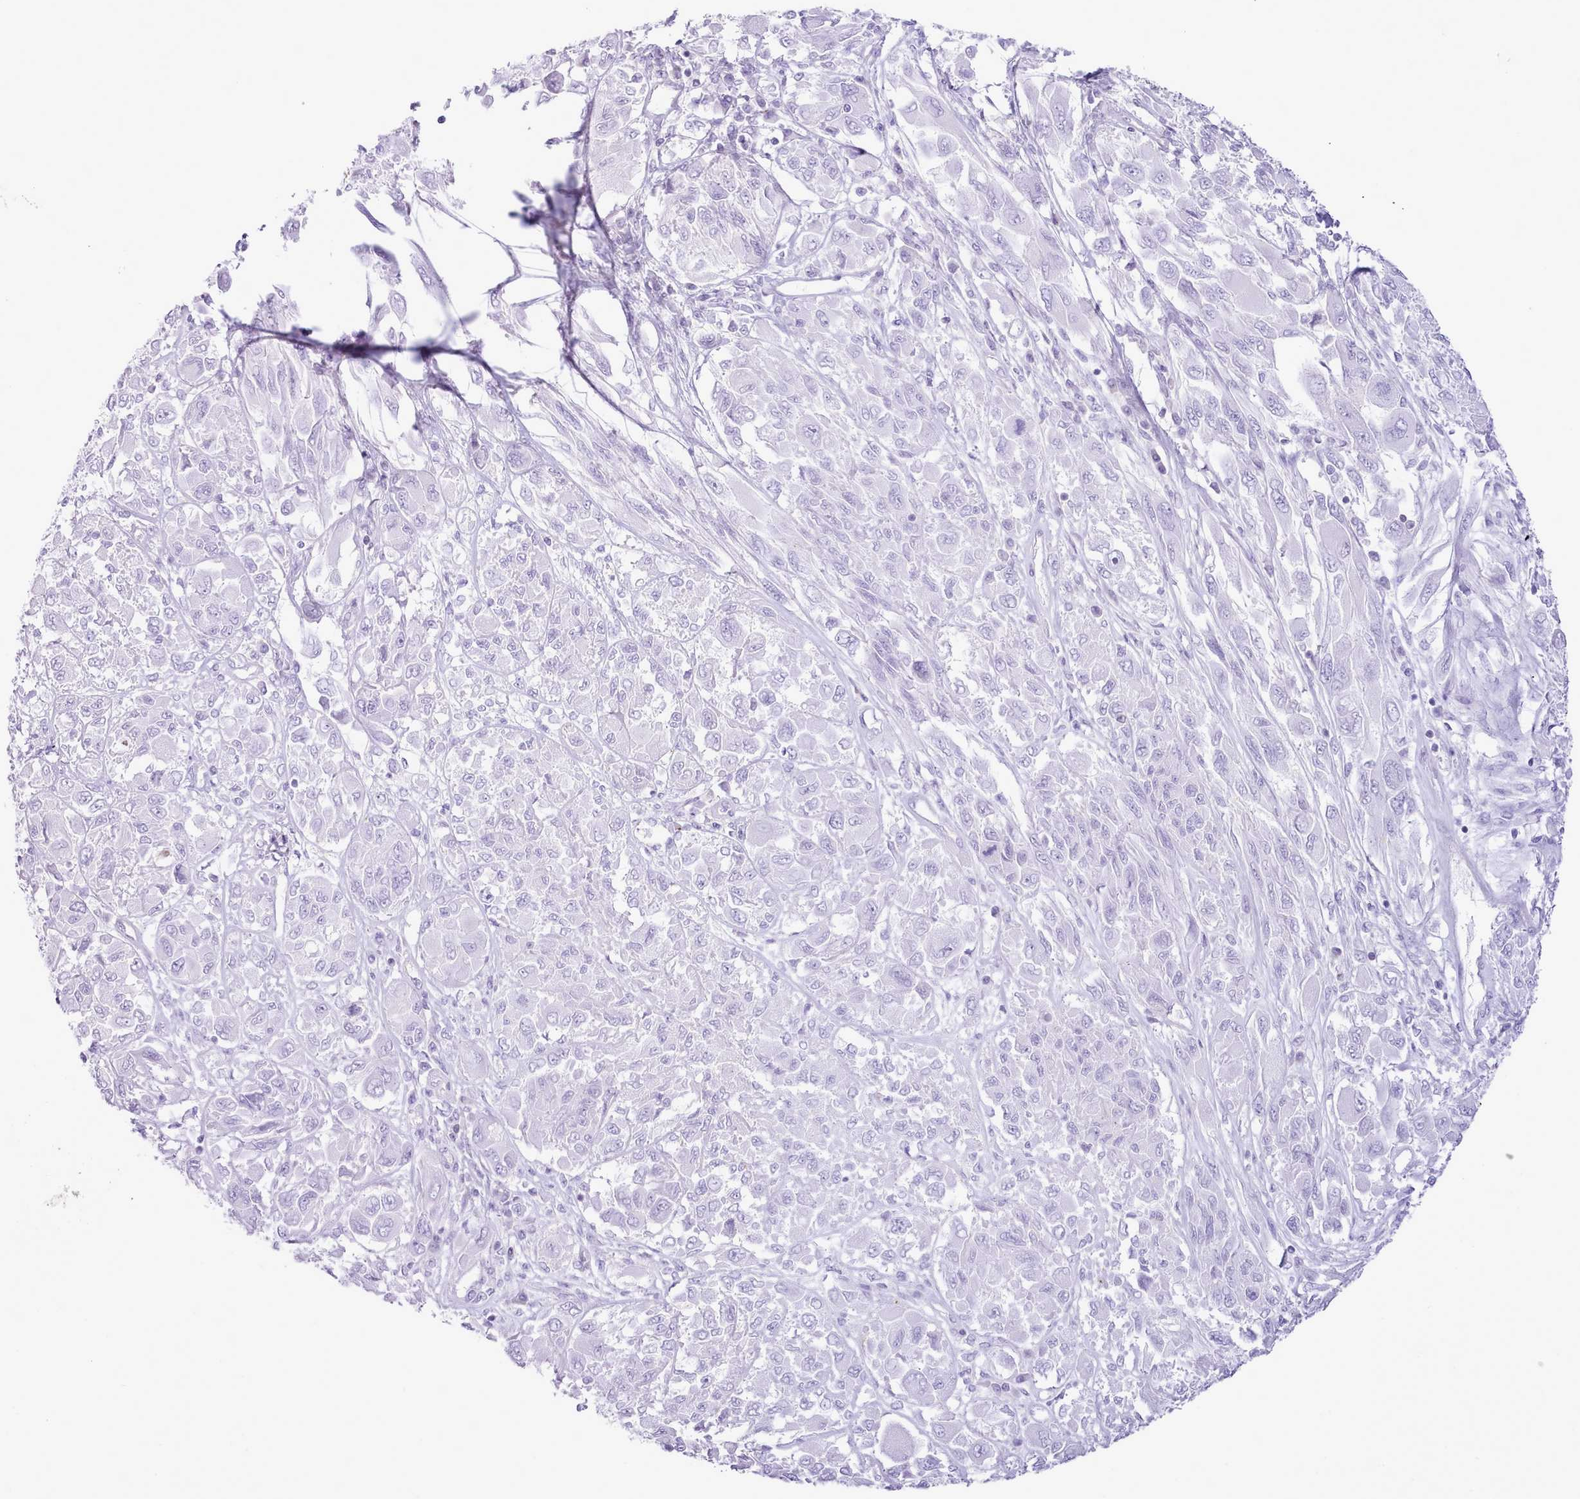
{"staining": {"intensity": "negative", "quantity": "none", "location": "none"}, "tissue": "melanoma", "cell_type": "Tumor cells", "image_type": "cancer", "snomed": [{"axis": "morphology", "description": "Malignant melanoma, NOS"}, {"axis": "topography", "description": "Skin"}], "caption": "The histopathology image shows no significant expression in tumor cells of melanoma.", "gene": "MDFI", "patient": {"sex": "female", "age": 91}}